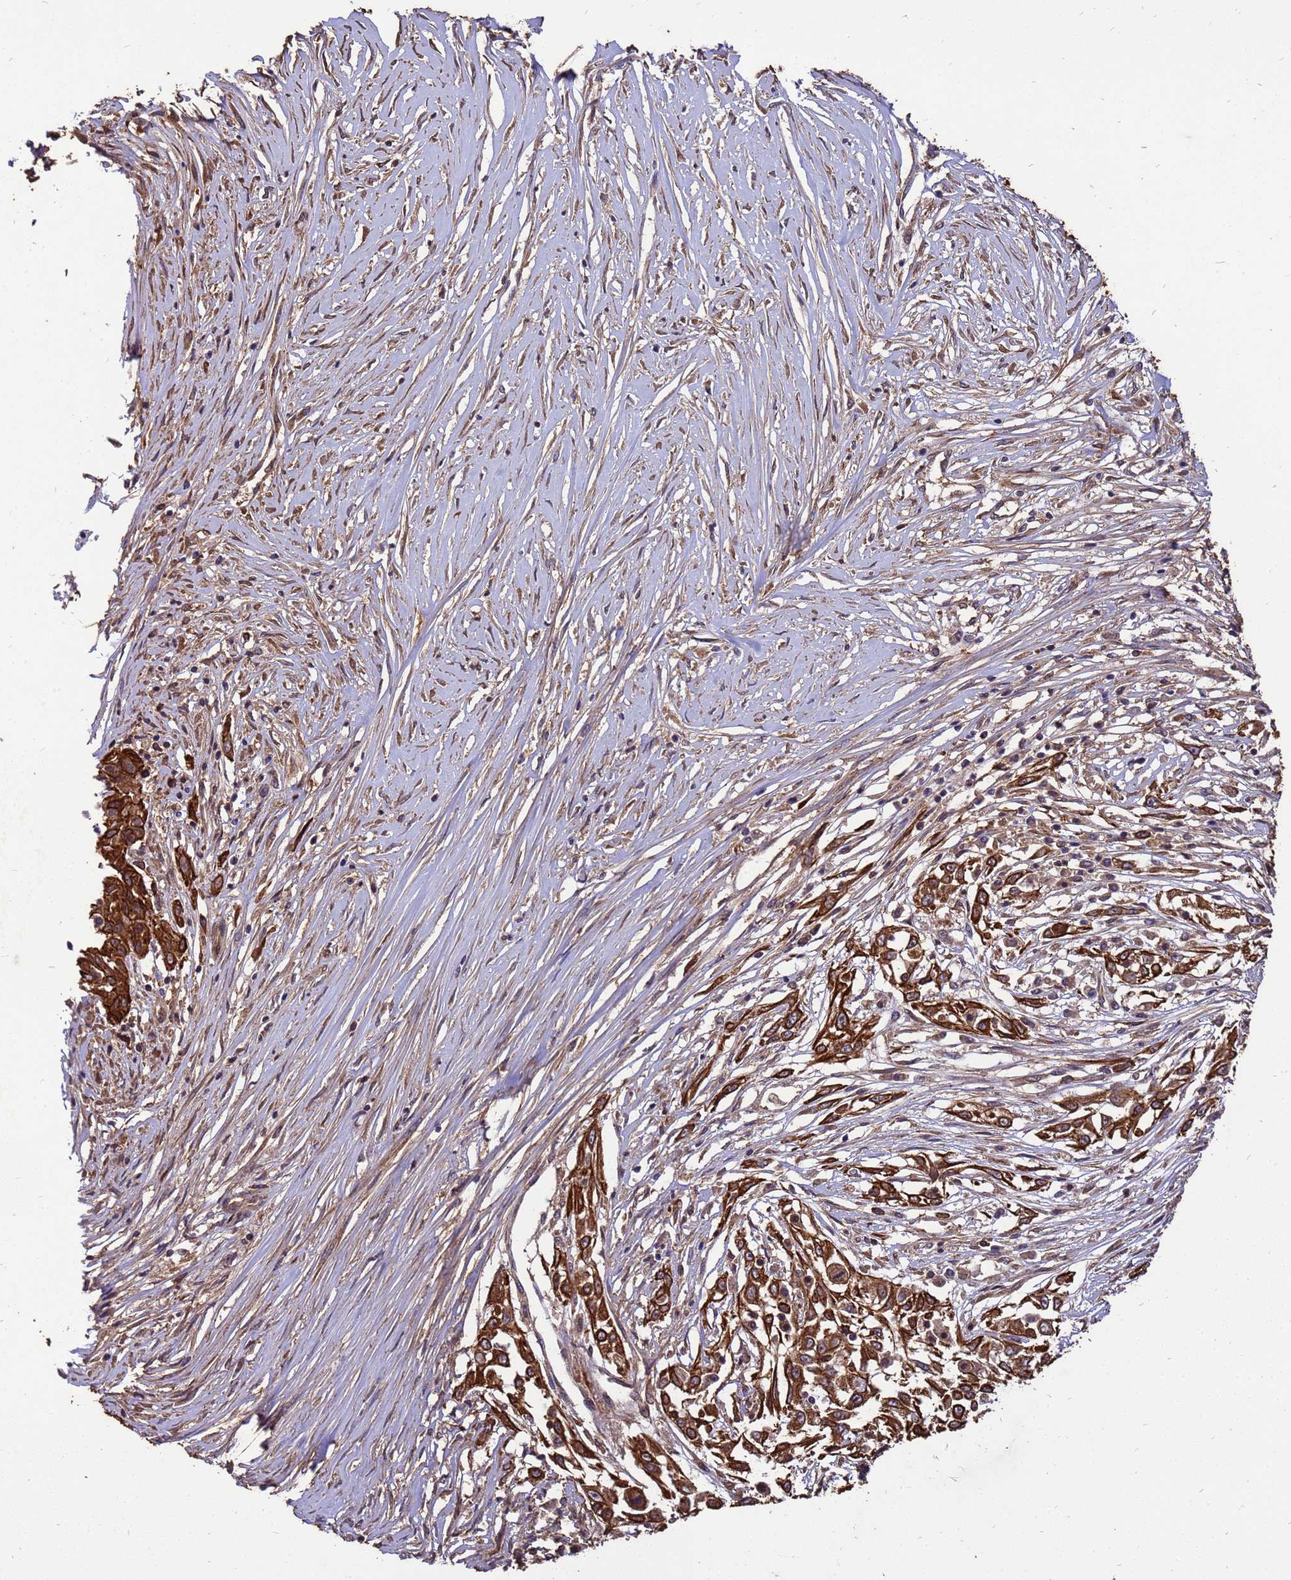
{"staining": {"intensity": "strong", "quantity": ">75%", "location": "cytoplasmic/membranous"}, "tissue": "skin cancer", "cell_type": "Tumor cells", "image_type": "cancer", "snomed": [{"axis": "morphology", "description": "Squamous cell carcinoma, NOS"}, {"axis": "morphology", "description": "Squamous cell carcinoma, metastatic, NOS"}, {"axis": "topography", "description": "Skin"}, {"axis": "topography", "description": "Lymph node"}], "caption": "Skin cancer stained for a protein displays strong cytoplasmic/membranous positivity in tumor cells. (Brightfield microscopy of DAB IHC at high magnification).", "gene": "ZNF618", "patient": {"sex": "male", "age": 75}}